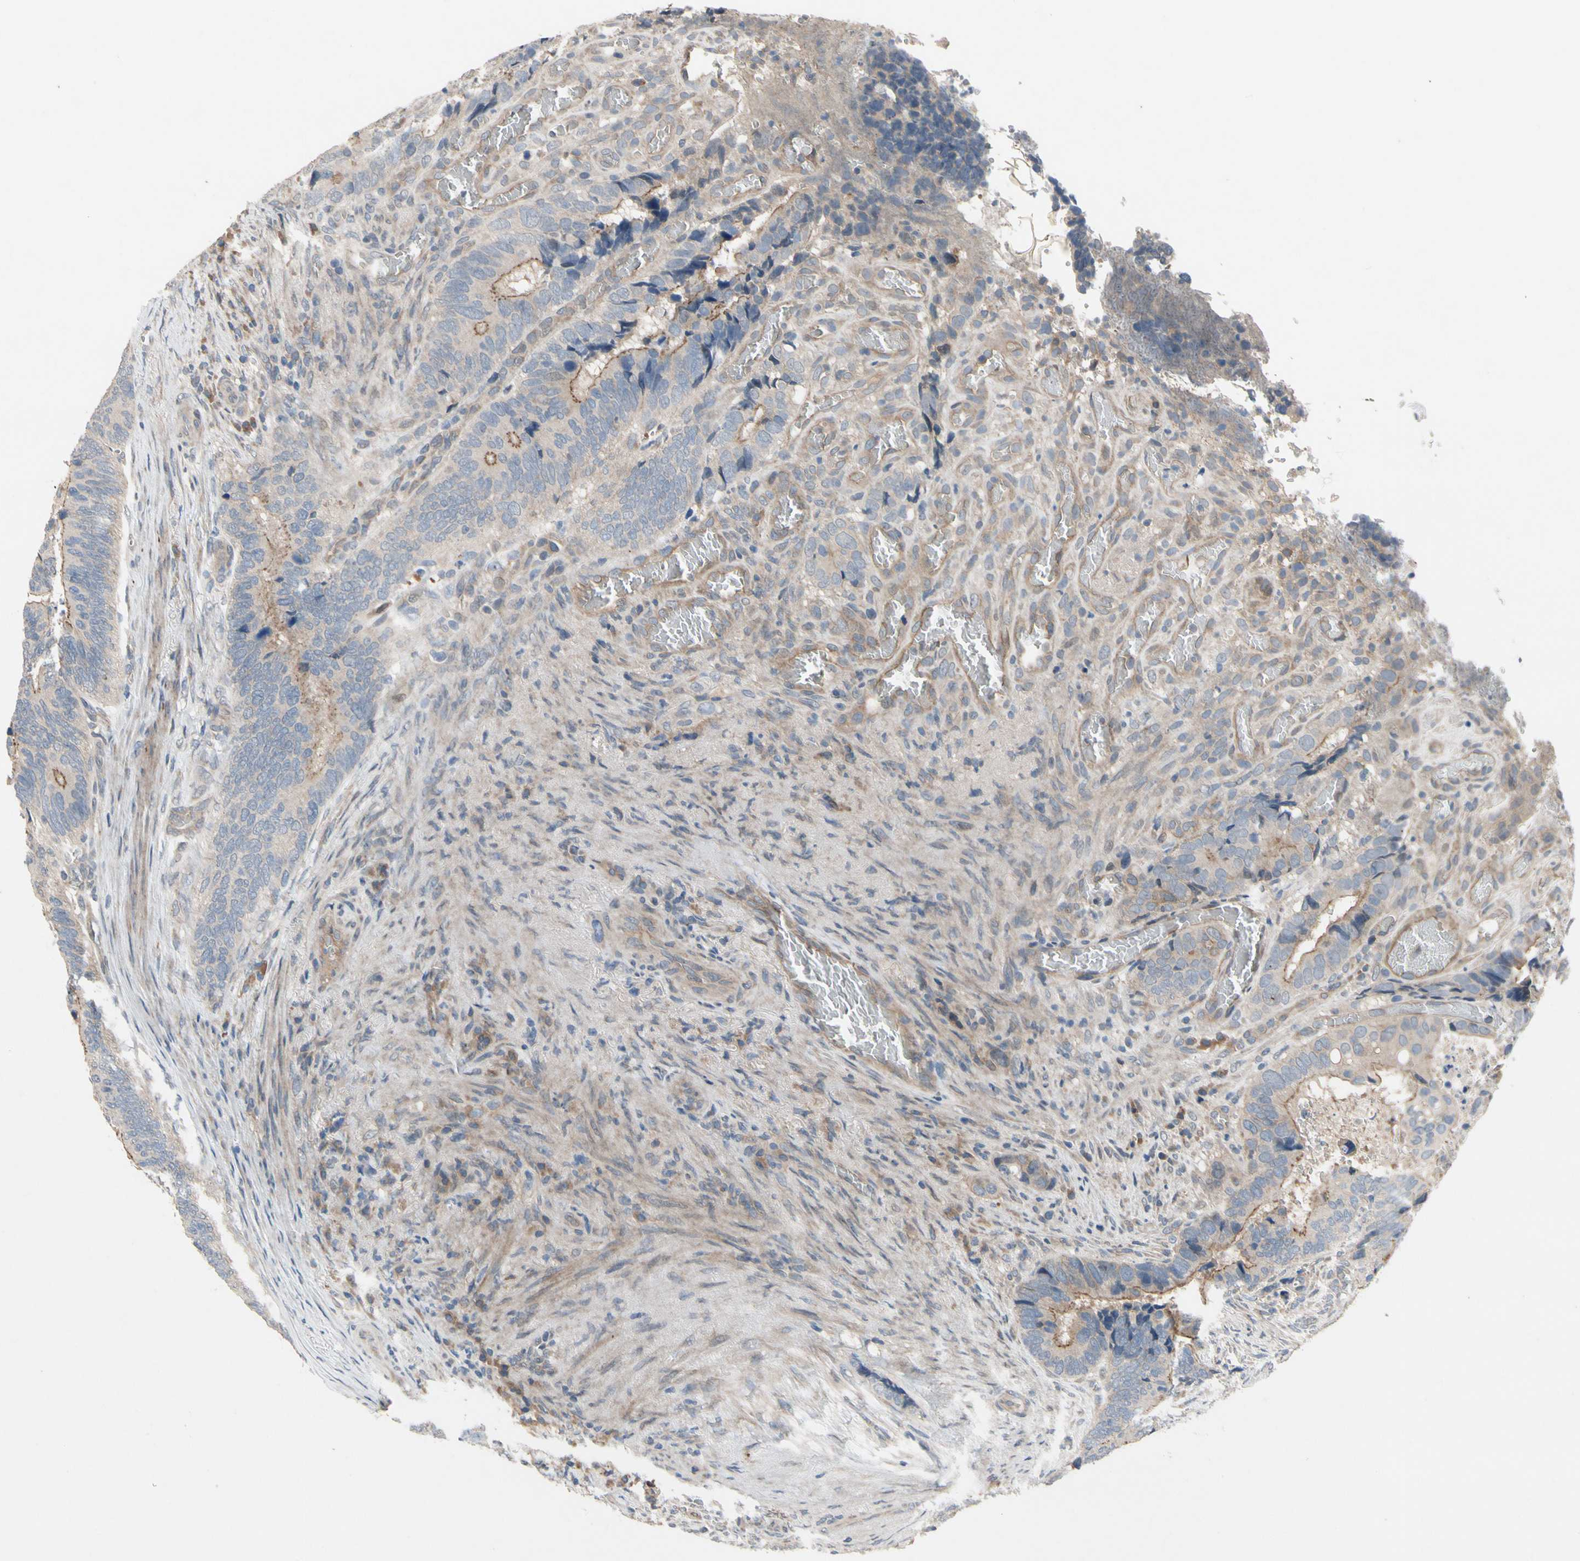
{"staining": {"intensity": "moderate", "quantity": "25%-75%", "location": "cytoplasmic/membranous"}, "tissue": "colorectal cancer", "cell_type": "Tumor cells", "image_type": "cancer", "snomed": [{"axis": "morphology", "description": "Adenocarcinoma, NOS"}, {"axis": "topography", "description": "Colon"}], "caption": "Human colorectal cancer stained with a protein marker displays moderate staining in tumor cells.", "gene": "ICAM5", "patient": {"sex": "male", "age": 72}}